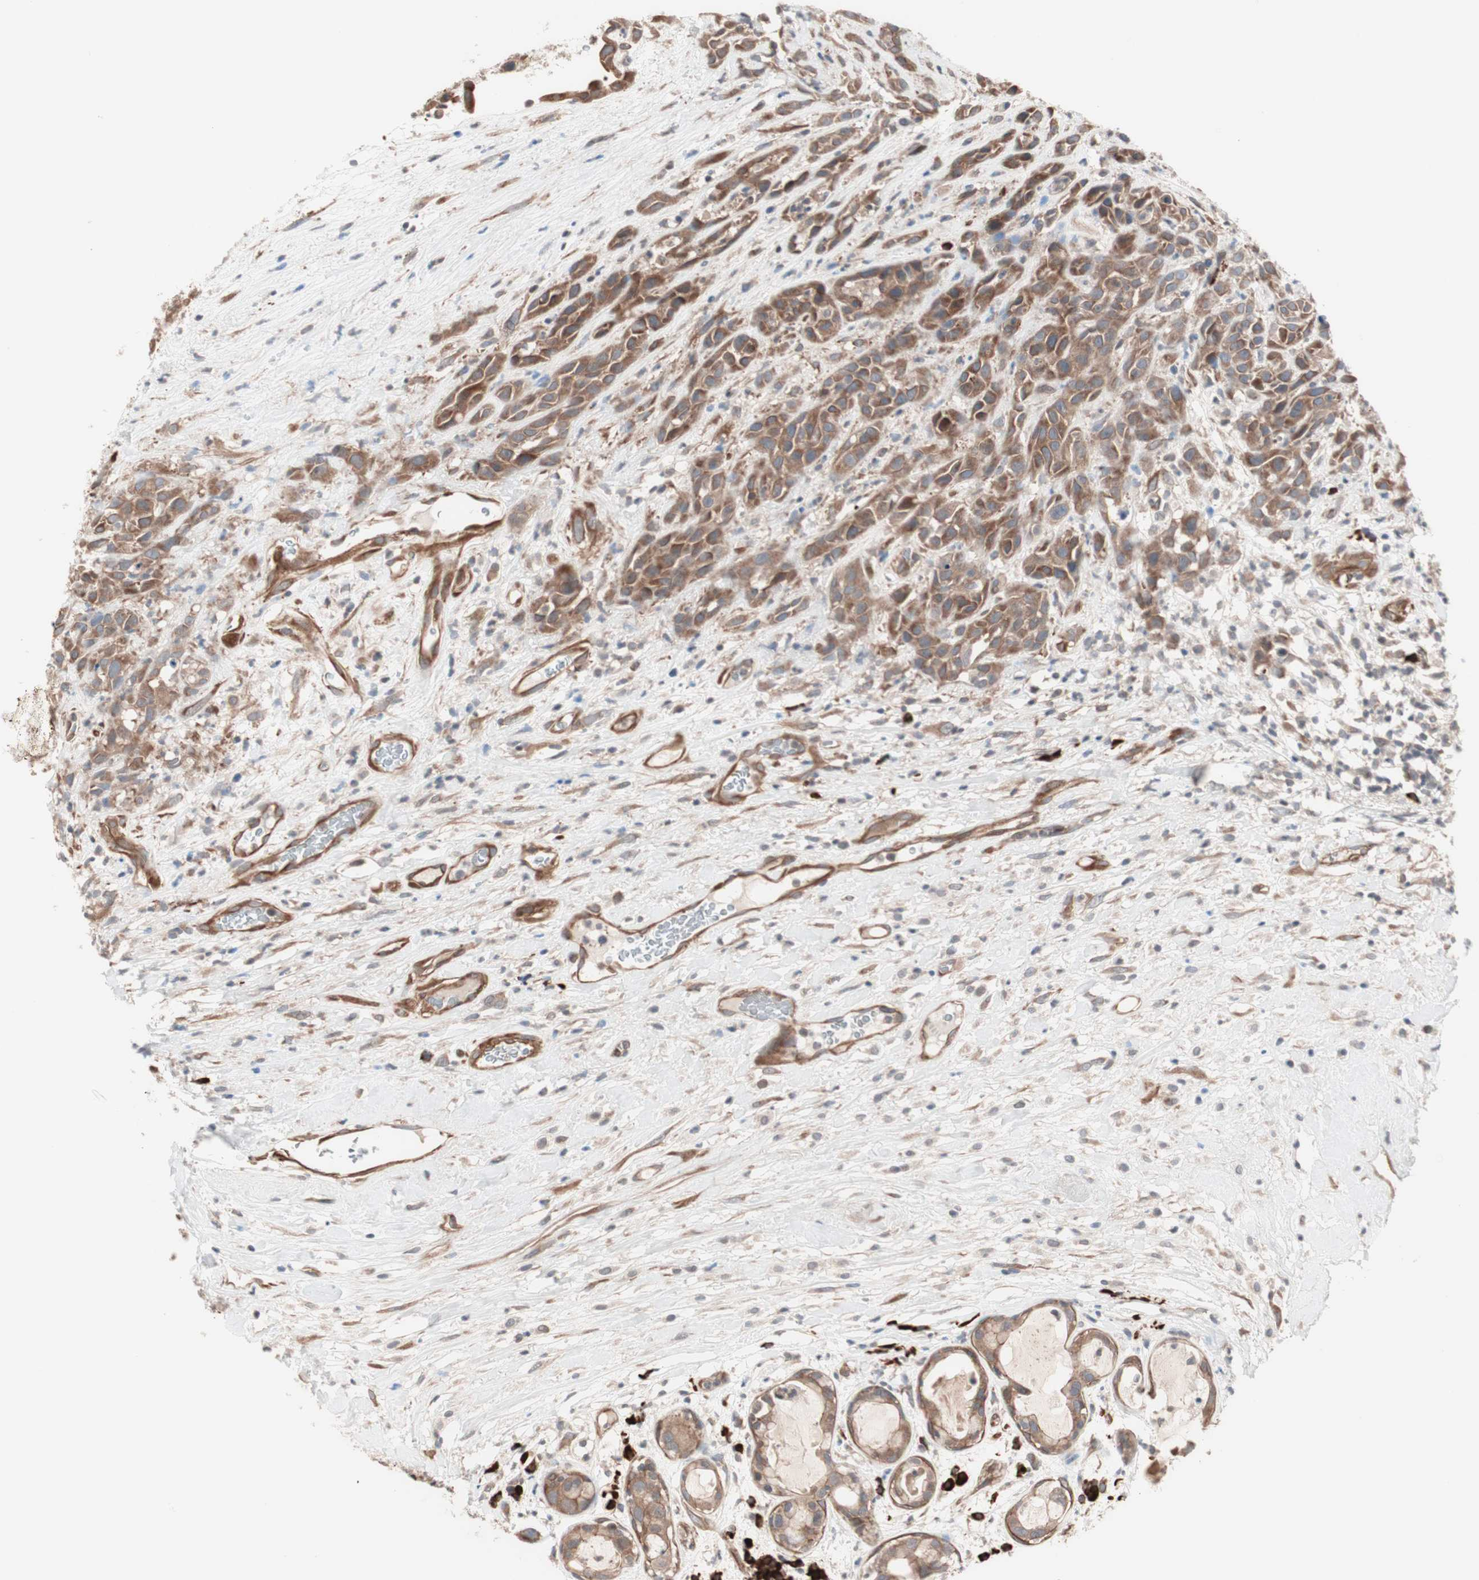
{"staining": {"intensity": "moderate", "quantity": ">75%", "location": "cytoplasmic/membranous"}, "tissue": "head and neck cancer", "cell_type": "Tumor cells", "image_type": "cancer", "snomed": [{"axis": "morphology", "description": "Normal tissue, NOS"}, {"axis": "morphology", "description": "Squamous cell carcinoma, NOS"}, {"axis": "topography", "description": "Cartilage tissue"}, {"axis": "topography", "description": "Head-Neck"}], "caption": "Human head and neck cancer stained with a brown dye demonstrates moderate cytoplasmic/membranous positive staining in approximately >75% of tumor cells.", "gene": "ALG5", "patient": {"sex": "male", "age": 62}}